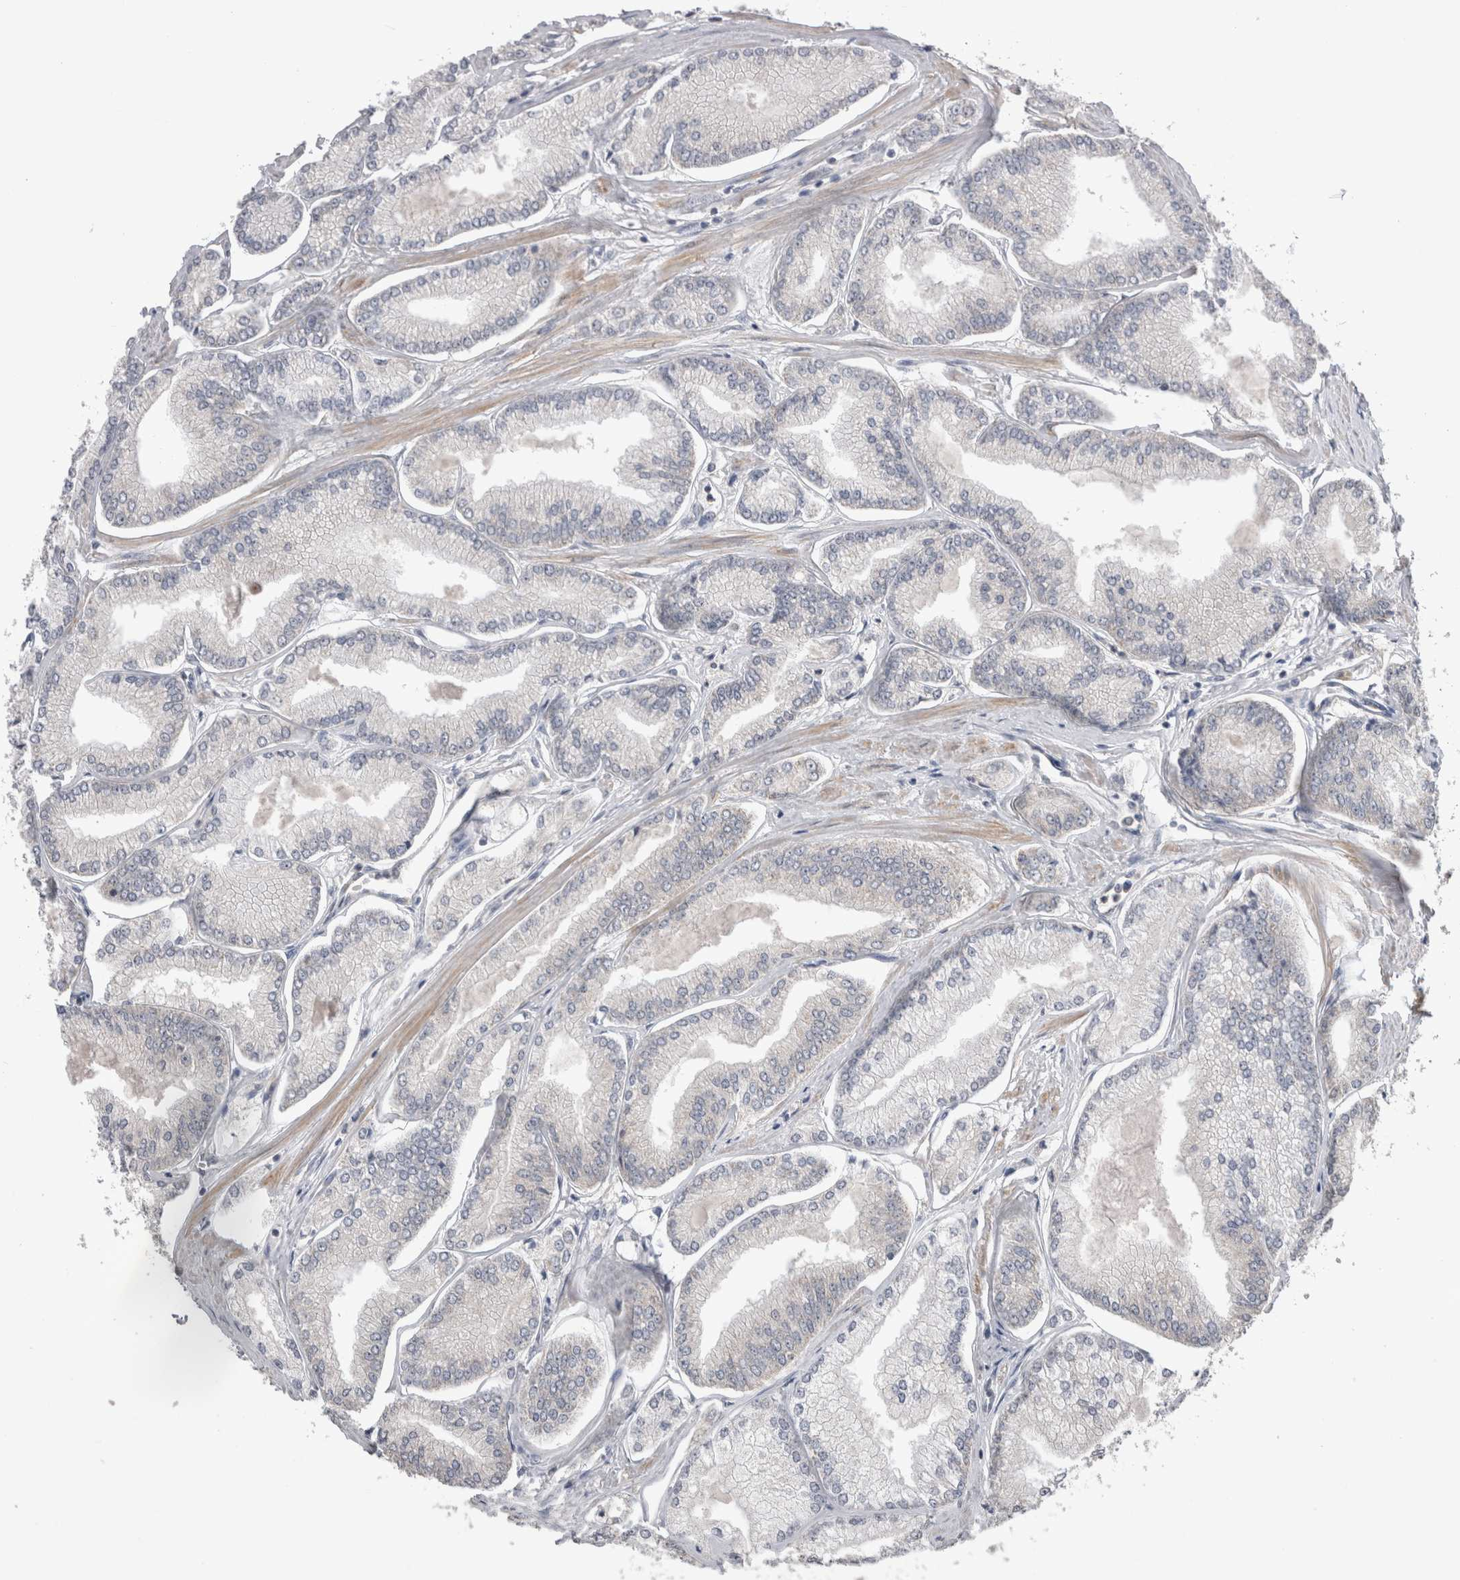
{"staining": {"intensity": "negative", "quantity": "none", "location": "none"}, "tissue": "prostate cancer", "cell_type": "Tumor cells", "image_type": "cancer", "snomed": [{"axis": "morphology", "description": "Adenocarcinoma, Low grade"}, {"axis": "topography", "description": "Prostate"}], "caption": "Prostate cancer (adenocarcinoma (low-grade)) was stained to show a protein in brown. There is no significant staining in tumor cells.", "gene": "ARHGAP29", "patient": {"sex": "male", "age": 52}}